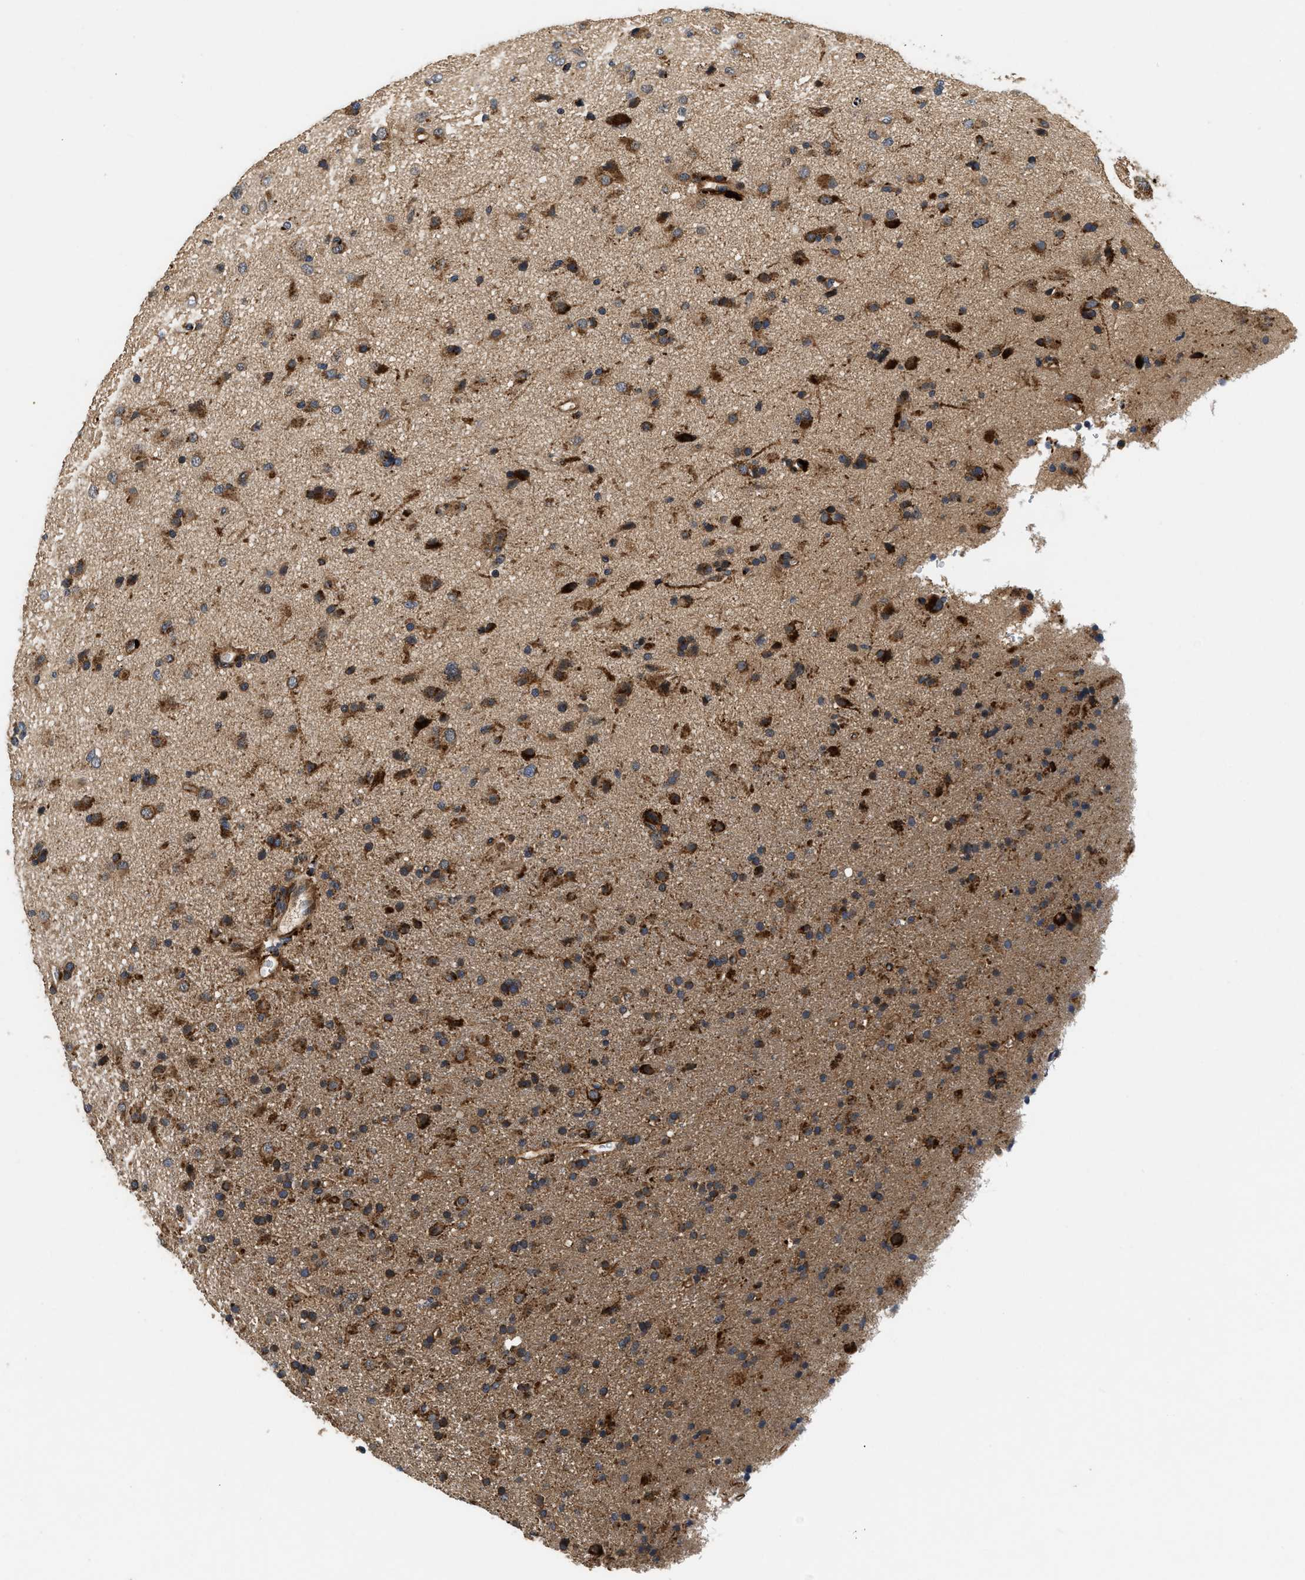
{"staining": {"intensity": "strong", "quantity": "25%-75%", "location": "cytoplasmic/membranous"}, "tissue": "glioma", "cell_type": "Tumor cells", "image_type": "cancer", "snomed": [{"axis": "morphology", "description": "Glioma, malignant, Low grade"}, {"axis": "topography", "description": "Brain"}], "caption": "DAB immunohistochemical staining of glioma displays strong cytoplasmic/membranous protein positivity in about 25%-75% of tumor cells.", "gene": "NME6", "patient": {"sex": "male", "age": 65}}